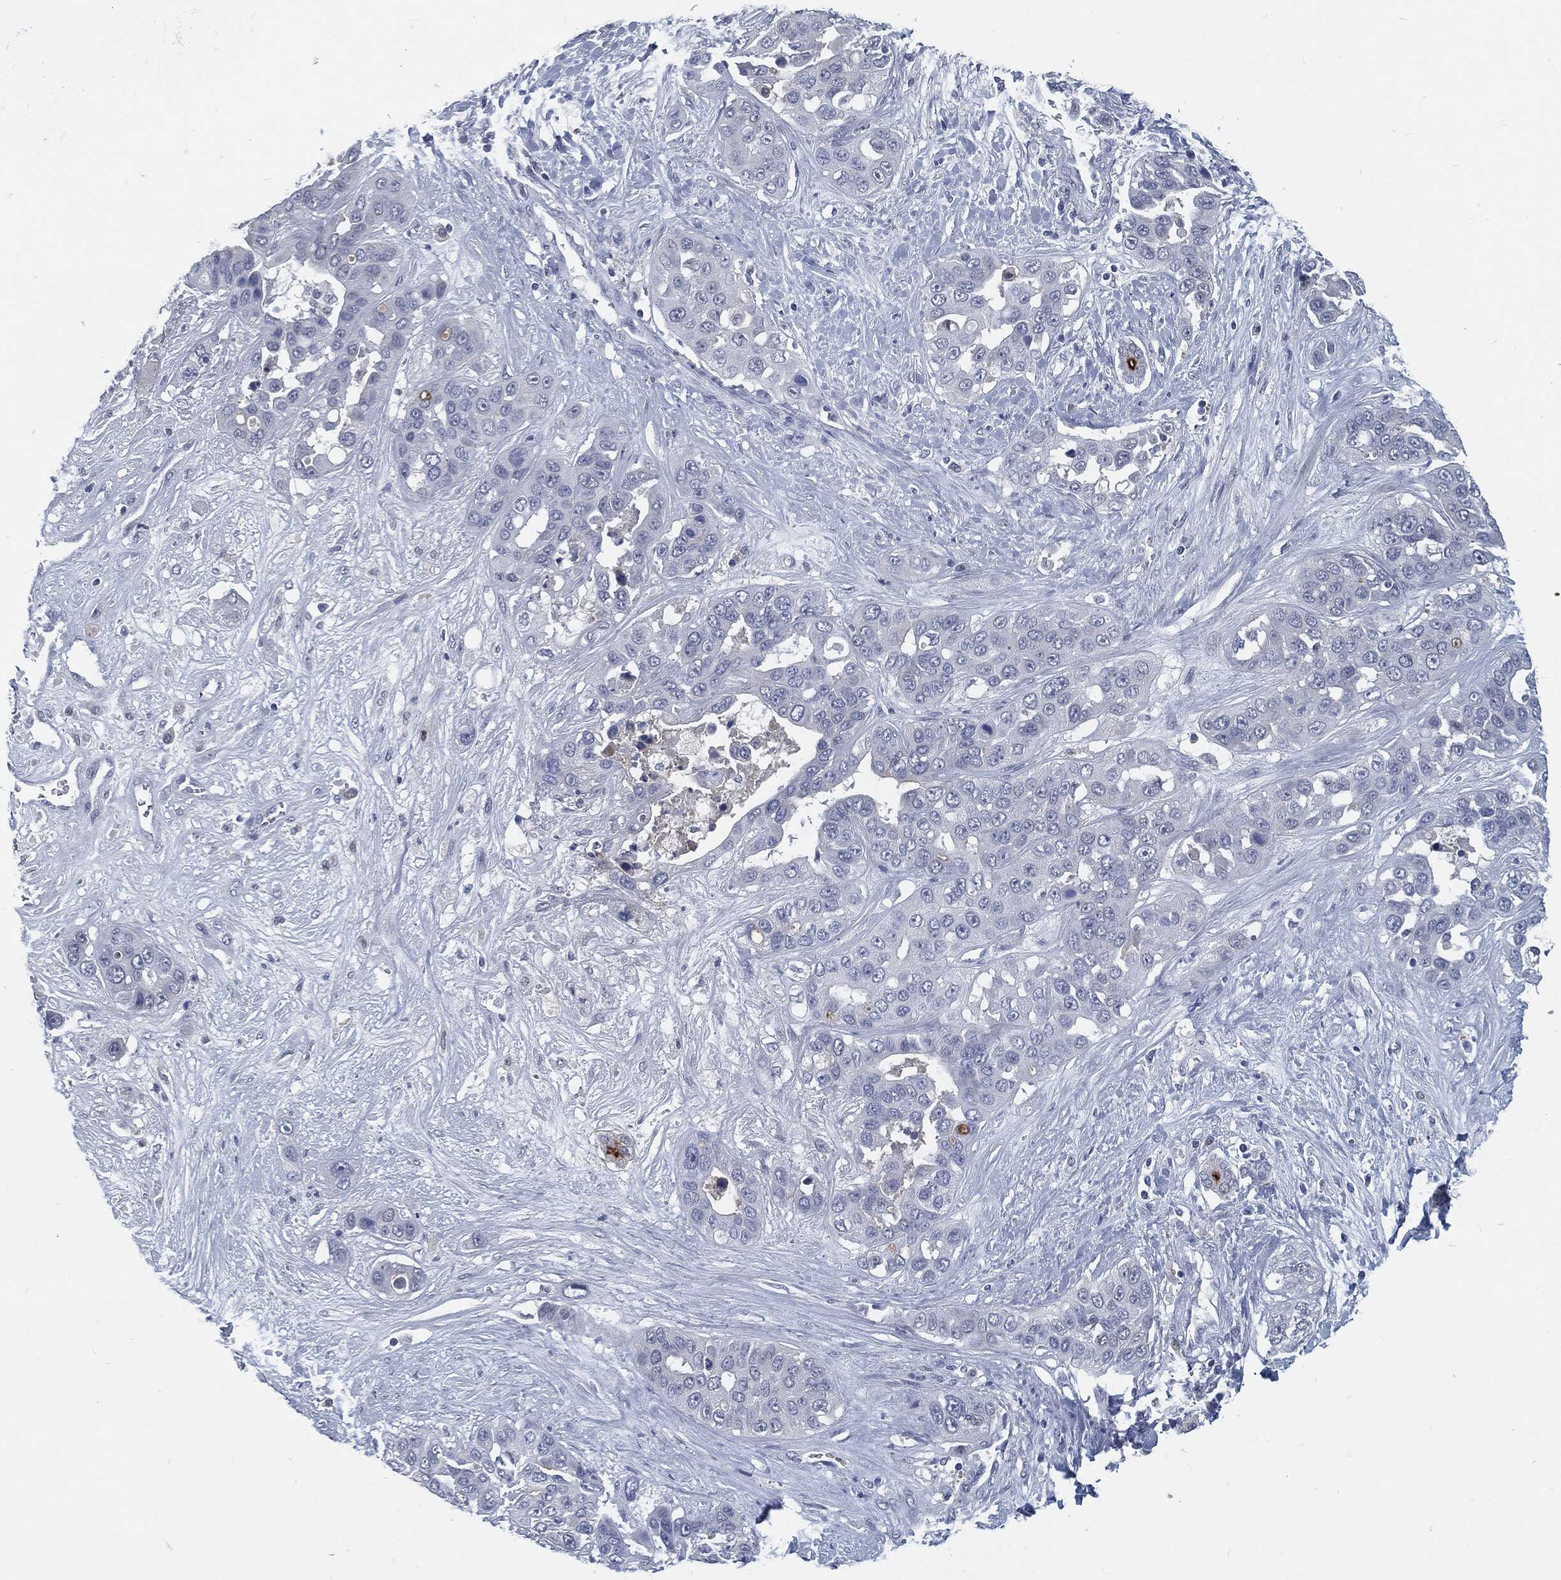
{"staining": {"intensity": "negative", "quantity": "none", "location": "none"}, "tissue": "liver cancer", "cell_type": "Tumor cells", "image_type": "cancer", "snomed": [{"axis": "morphology", "description": "Cholangiocarcinoma"}, {"axis": "topography", "description": "Liver"}], "caption": "Tumor cells are negative for protein expression in human cholangiocarcinoma (liver).", "gene": "PROM1", "patient": {"sex": "female", "age": 52}}